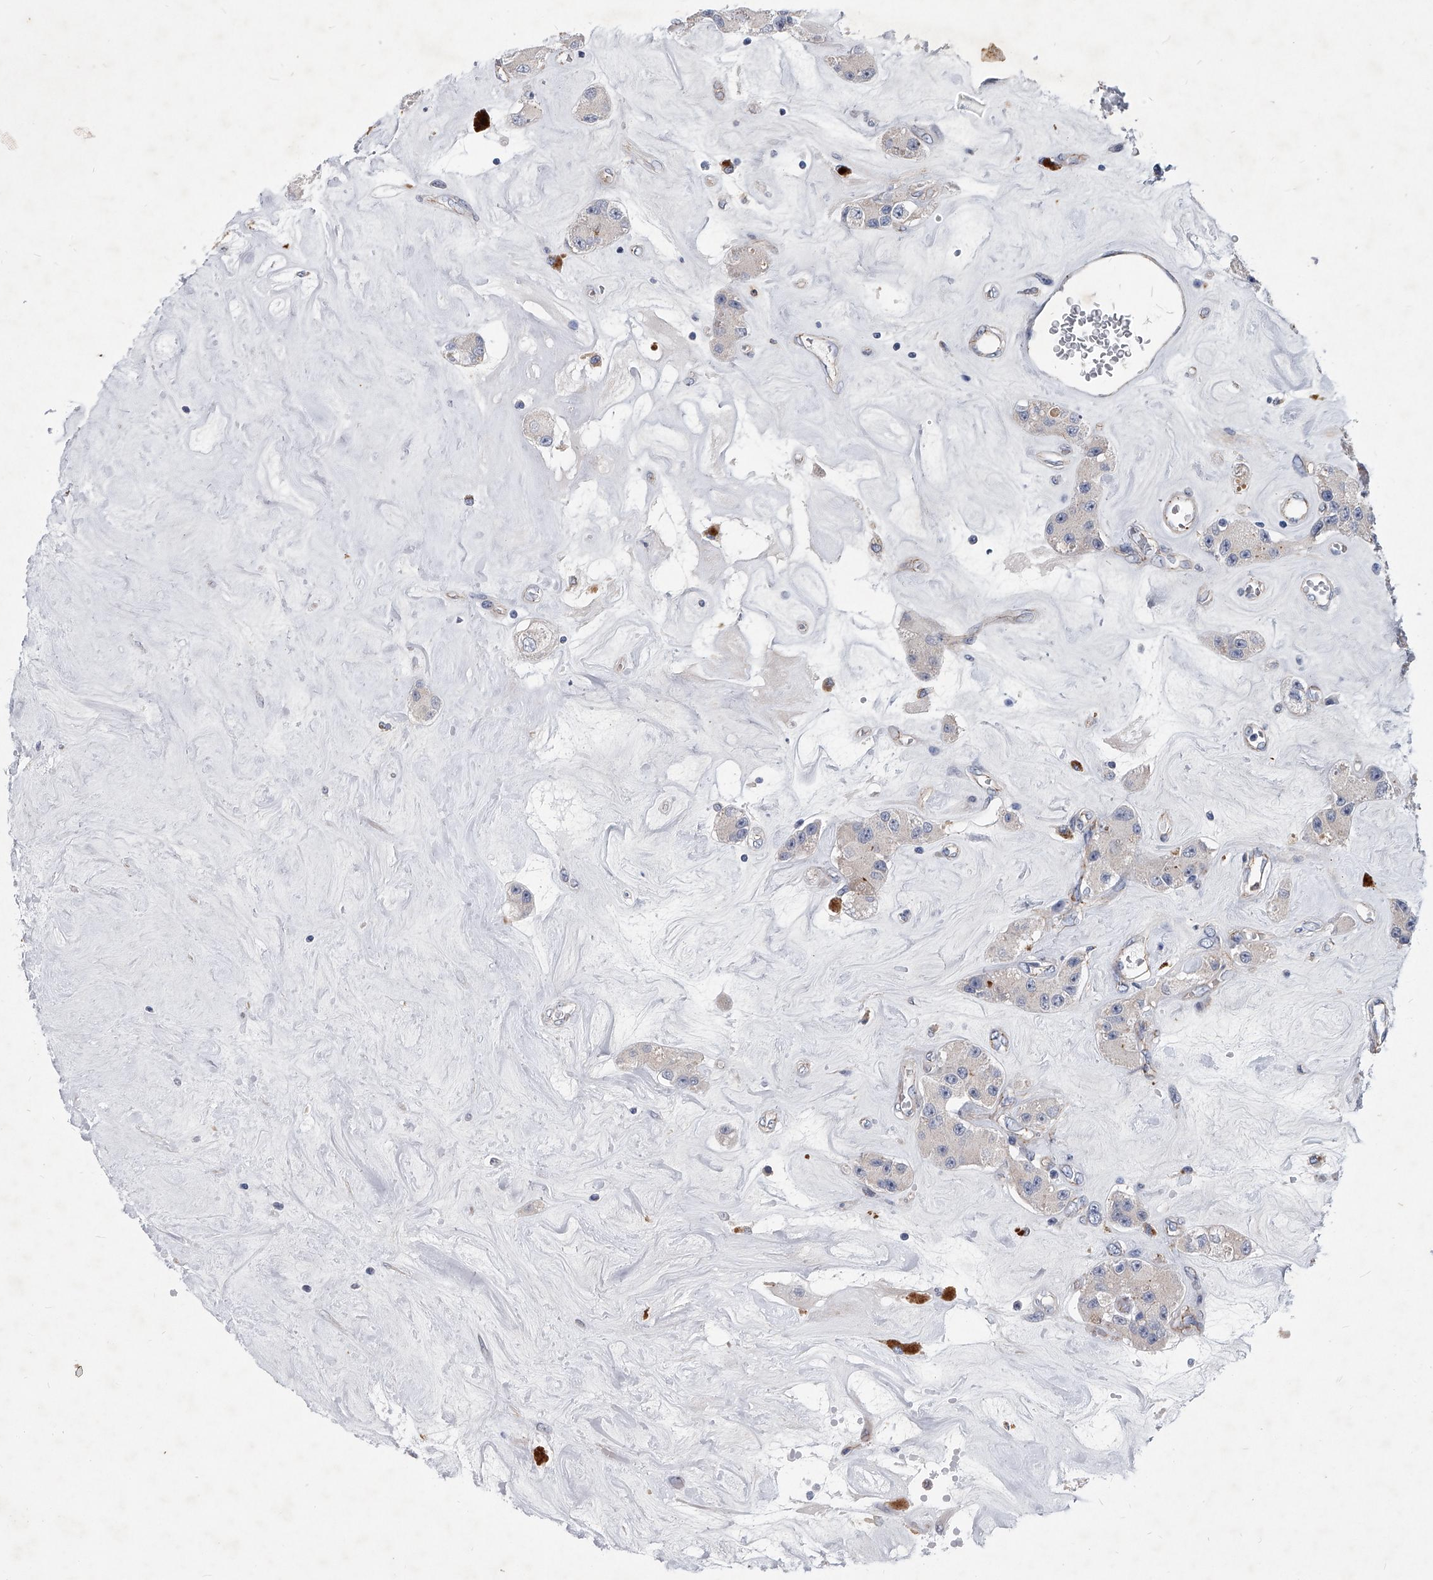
{"staining": {"intensity": "negative", "quantity": "none", "location": "none"}, "tissue": "carcinoid", "cell_type": "Tumor cells", "image_type": "cancer", "snomed": [{"axis": "morphology", "description": "Carcinoid, malignant, NOS"}, {"axis": "topography", "description": "Pancreas"}], "caption": "This image is of carcinoid (malignant) stained with immunohistochemistry to label a protein in brown with the nuclei are counter-stained blue. There is no expression in tumor cells.", "gene": "MINDY4", "patient": {"sex": "male", "age": 41}}